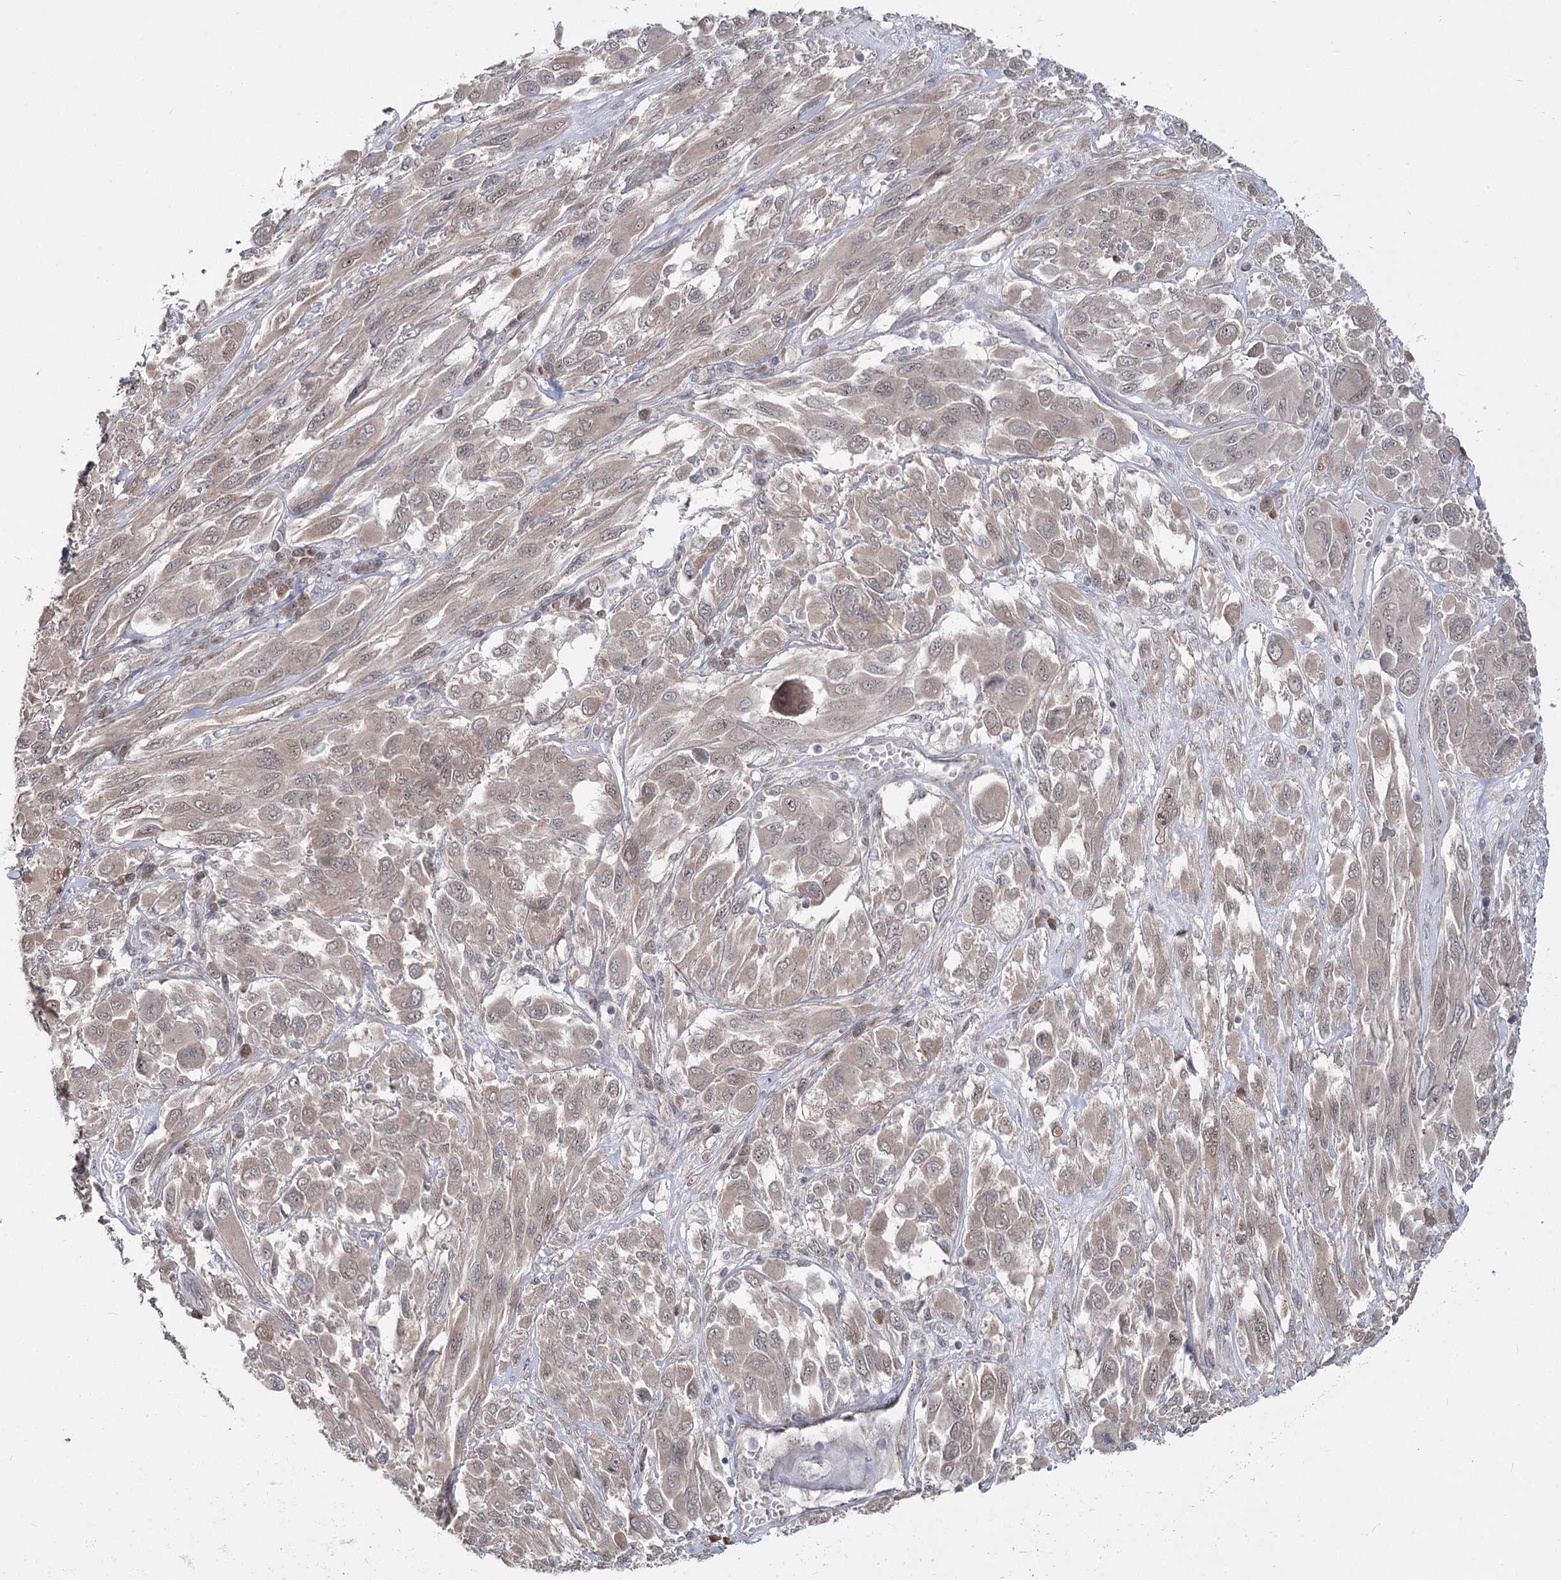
{"staining": {"intensity": "weak", "quantity": "<25%", "location": "nuclear"}, "tissue": "melanoma", "cell_type": "Tumor cells", "image_type": "cancer", "snomed": [{"axis": "morphology", "description": "Malignant melanoma, NOS"}, {"axis": "topography", "description": "Skin"}], "caption": "Immunohistochemical staining of human malignant melanoma displays no significant staining in tumor cells. Brightfield microscopy of immunohistochemistry (IHC) stained with DAB (3,3'-diaminobenzidine) (brown) and hematoxylin (blue), captured at high magnification.", "gene": "TBC1D9B", "patient": {"sex": "female", "age": 91}}